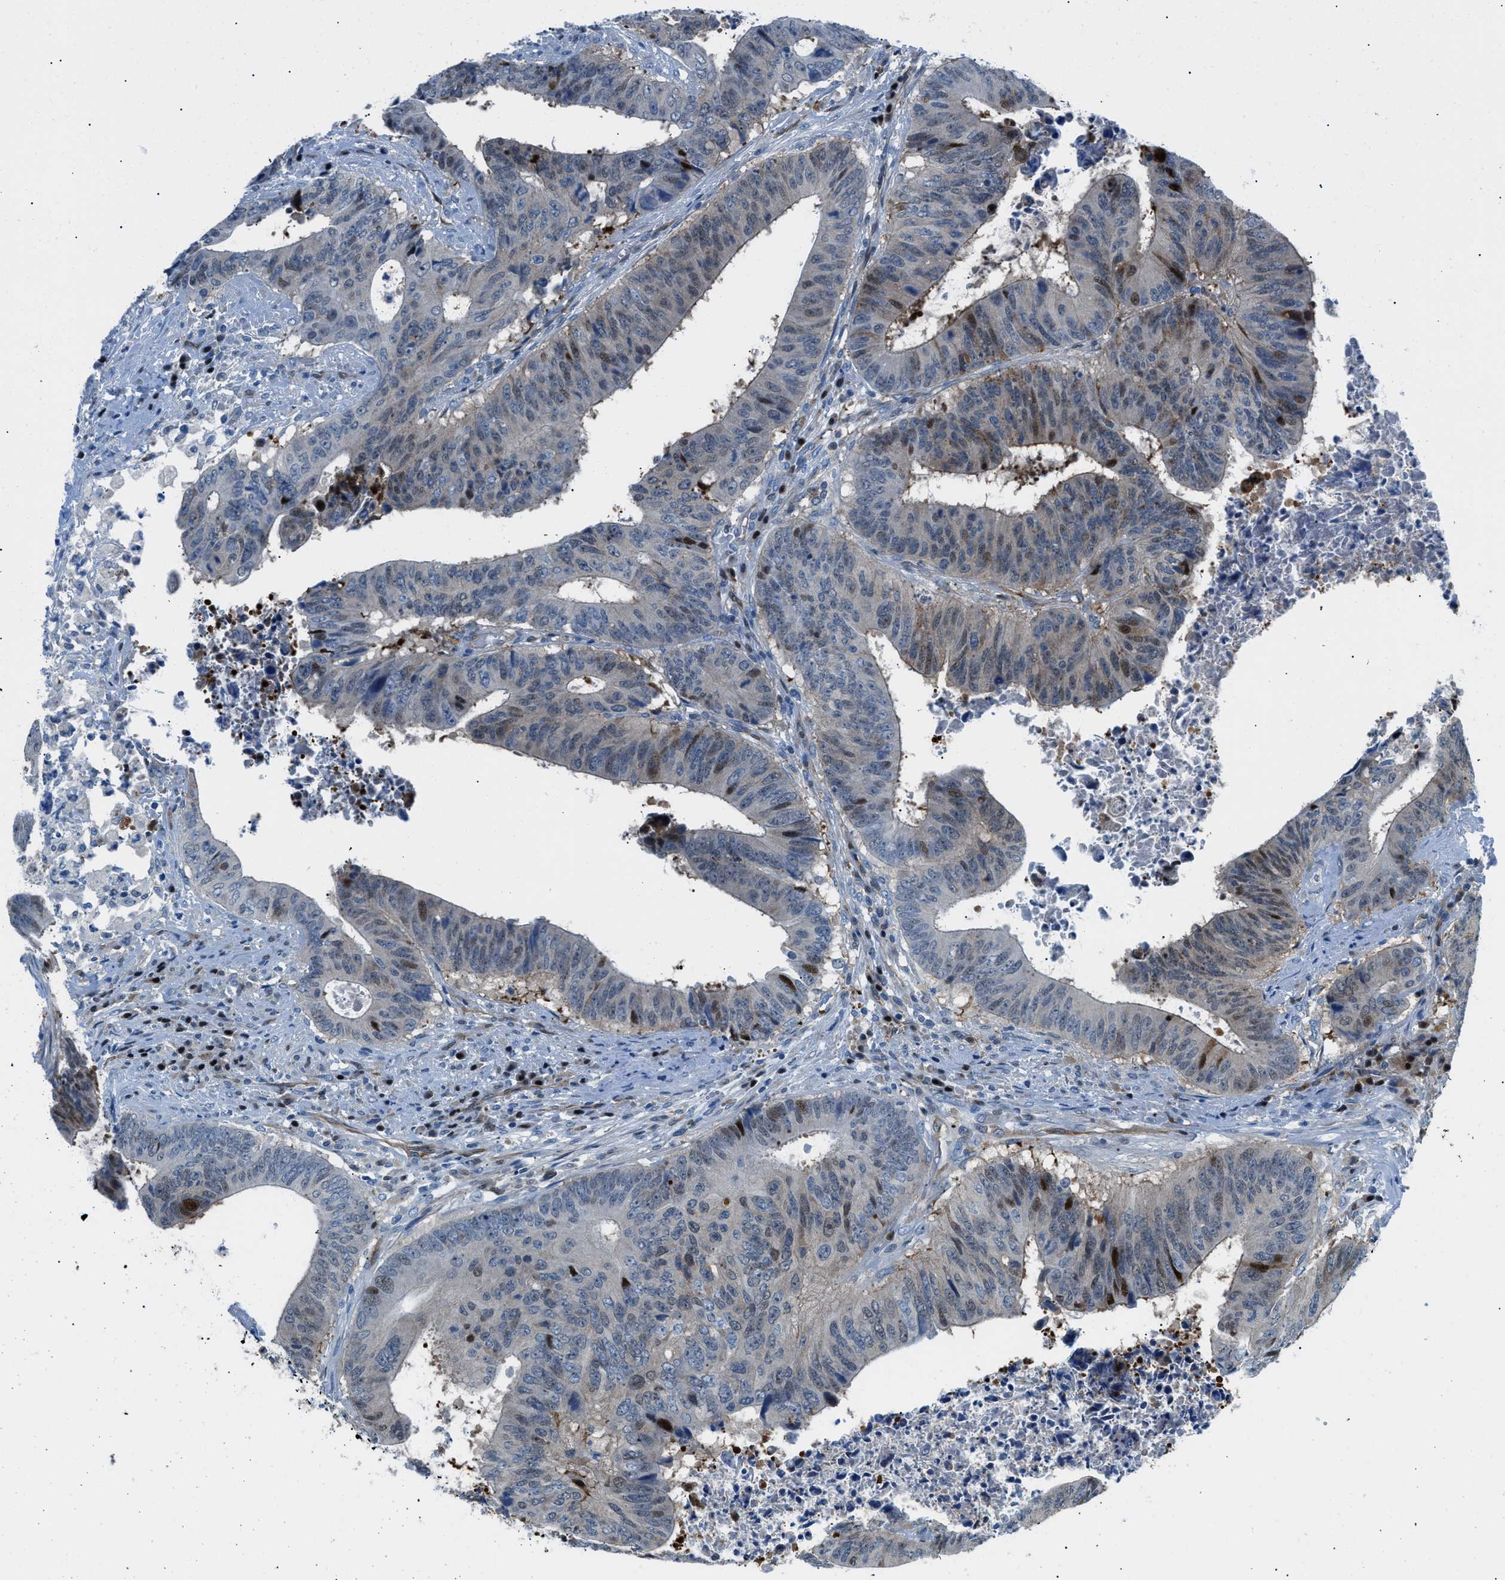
{"staining": {"intensity": "strong", "quantity": "<25%", "location": "cytoplasmic/membranous,nuclear"}, "tissue": "colorectal cancer", "cell_type": "Tumor cells", "image_type": "cancer", "snomed": [{"axis": "morphology", "description": "Adenocarcinoma, NOS"}, {"axis": "topography", "description": "Rectum"}], "caption": "DAB immunohistochemical staining of adenocarcinoma (colorectal) shows strong cytoplasmic/membranous and nuclear protein expression in about <25% of tumor cells. The staining was performed using DAB (3,3'-diaminobenzidine), with brown indicating positive protein expression. Nuclei are stained blue with hematoxylin.", "gene": "YWHAE", "patient": {"sex": "male", "age": 72}}